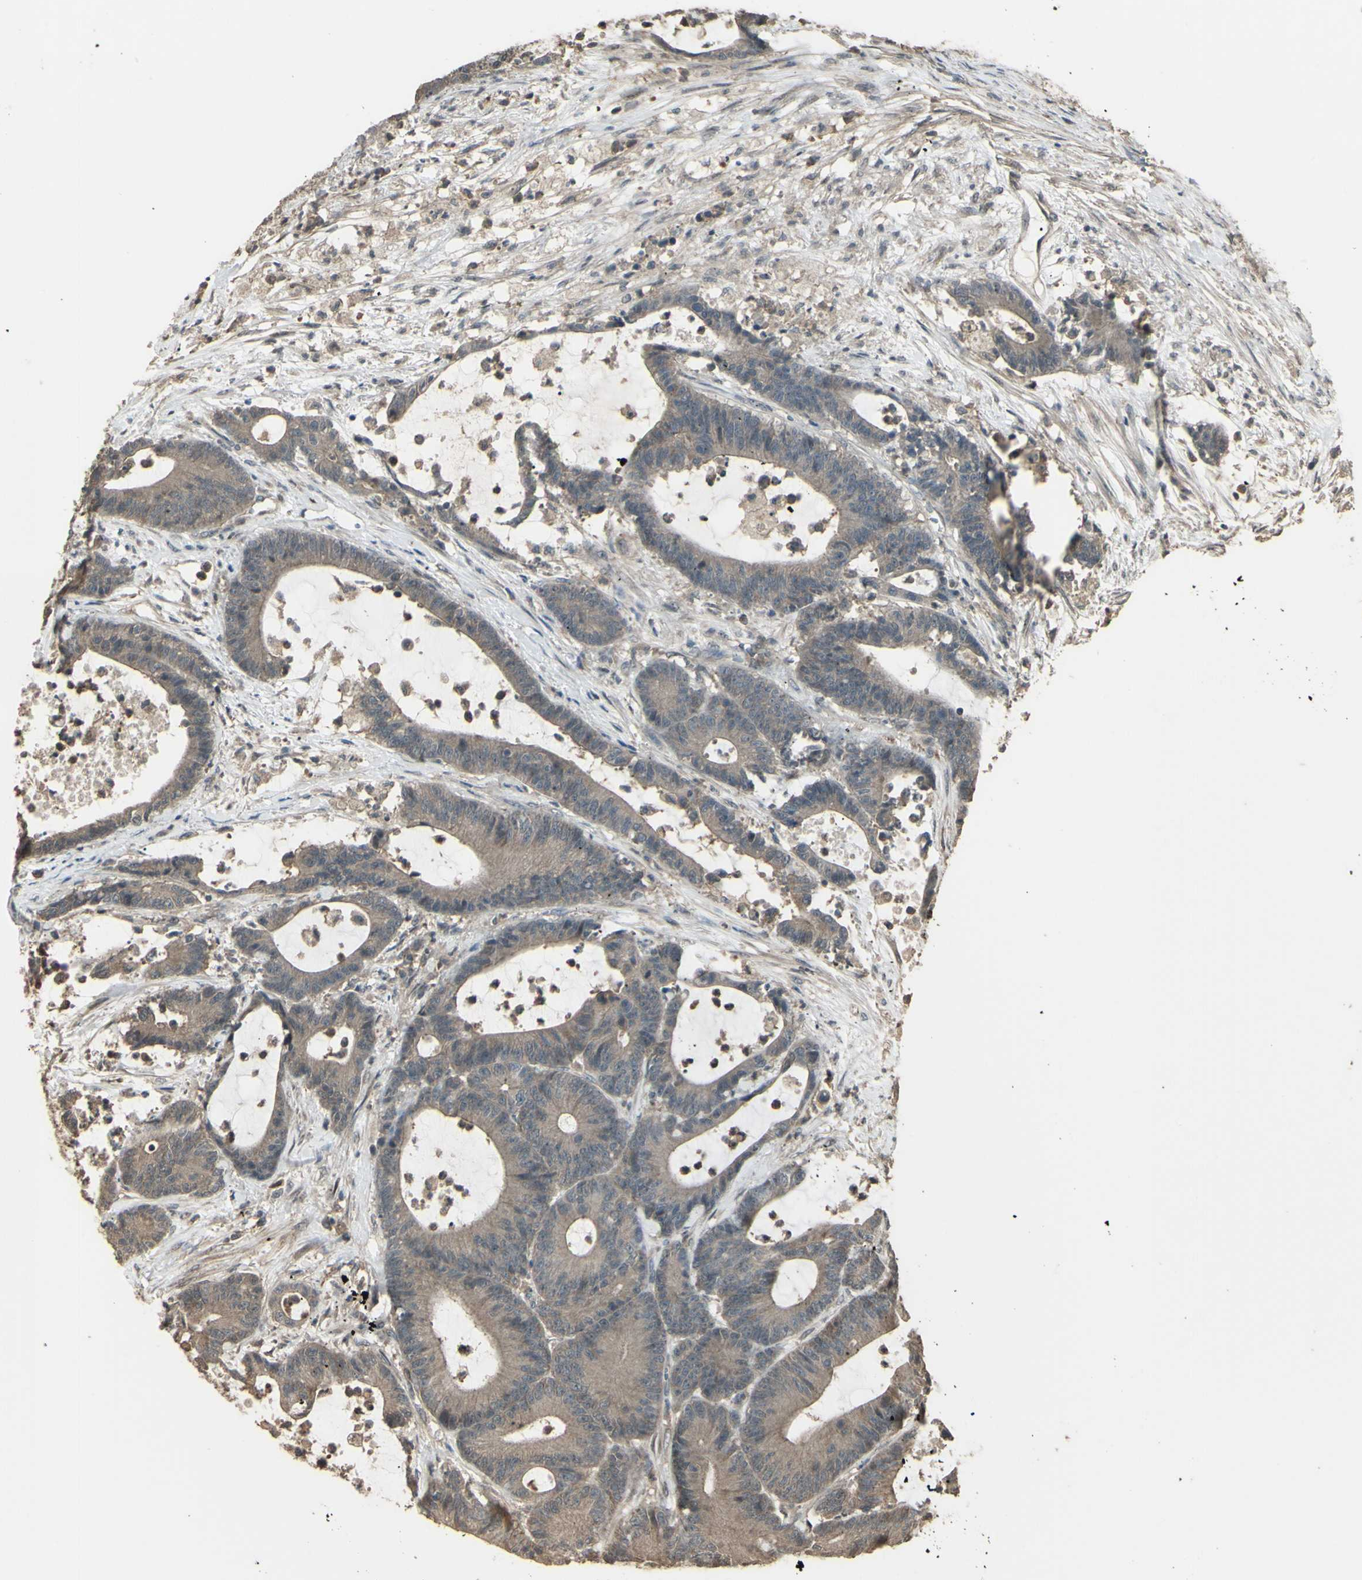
{"staining": {"intensity": "weak", "quantity": ">75%", "location": "cytoplasmic/membranous"}, "tissue": "colorectal cancer", "cell_type": "Tumor cells", "image_type": "cancer", "snomed": [{"axis": "morphology", "description": "Adenocarcinoma, NOS"}, {"axis": "topography", "description": "Colon"}], "caption": "This photomicrograph exhibits immunohistochemistry staining of colorectal adenocarcinoma, with low weak cytoplasmic/membranous staining in about >75% of tumor cells.", "gene": "GNAS", "patient": {"sex": "female", "age": 84}}